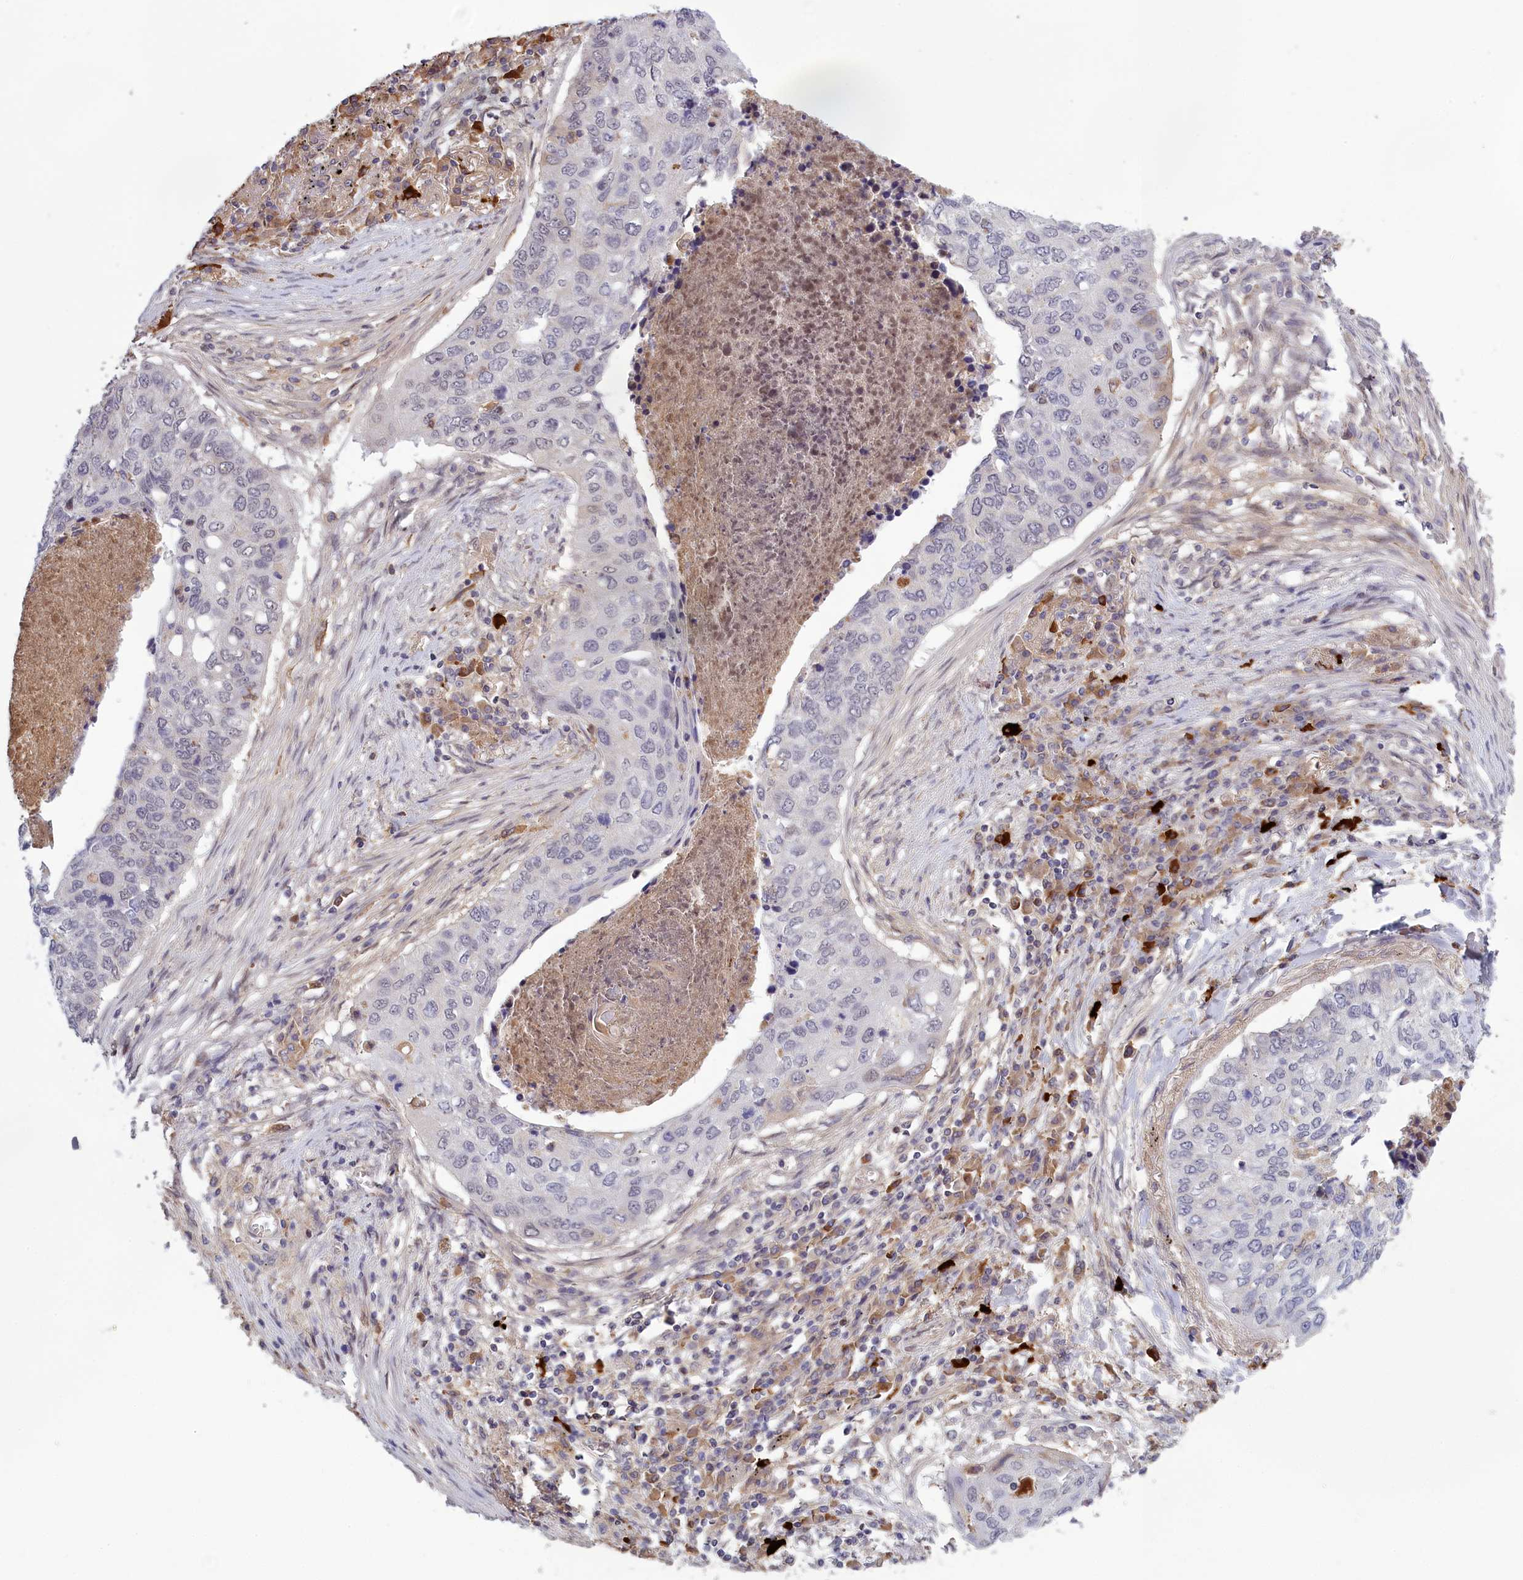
{"staining": {"intensity": "negative", "quantity": "none", "location": "none"}, "tissue": "lung cancer", "cell_type": "Tumor cells", "image_type": "cancer", "snomed": [{"axis": "morphology", "description": "Squamous cell carcinoma, NOS"}, {"axis": "topography", "description": "Lung"}], "caption": "Human lung squamous cell carcinoma stained for a protein using IHC exhibits no positivity in tumor cells.", "gene": "RRAD", "patient": {"sex": "female", "age": 63}}